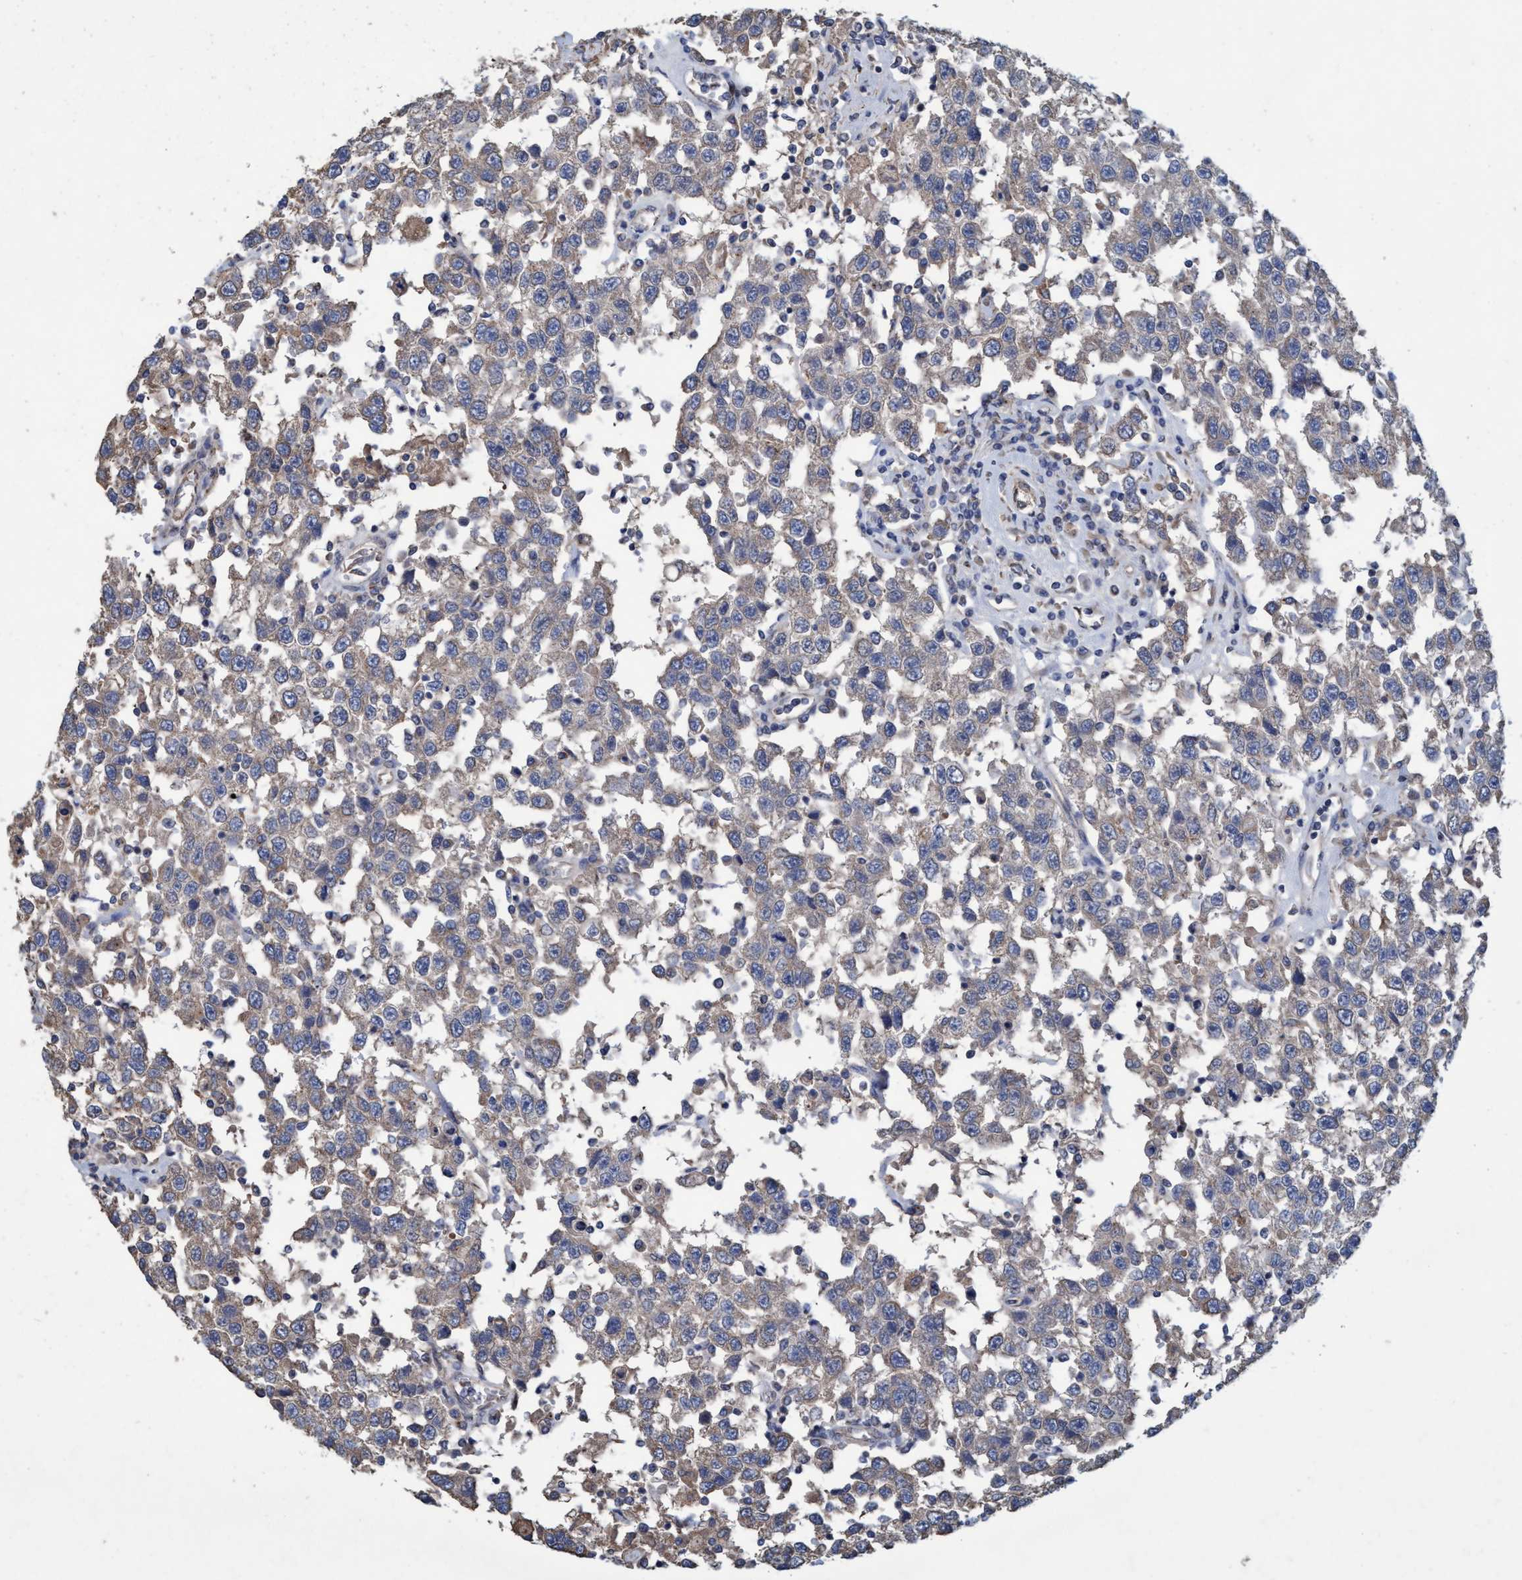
{"staining": {"intensity": "weak", "quantity": "<25%", "location": "cytoplasmic/membranous"}, "tissue": "testis cancer", "cell_type": "Tumor cells", "image_type": "cancer", "snomed": [{"axis": "morphology", "description": "Seminoma, NOS"}, {"axis": "topography", "description": "Testis"}], "caption": "Histopathology image shows no significant protein staining in tumor cells of testis cancer (seminoma).", "gene": "BICD2", "patient": {"sex": "male", "age": 41}}